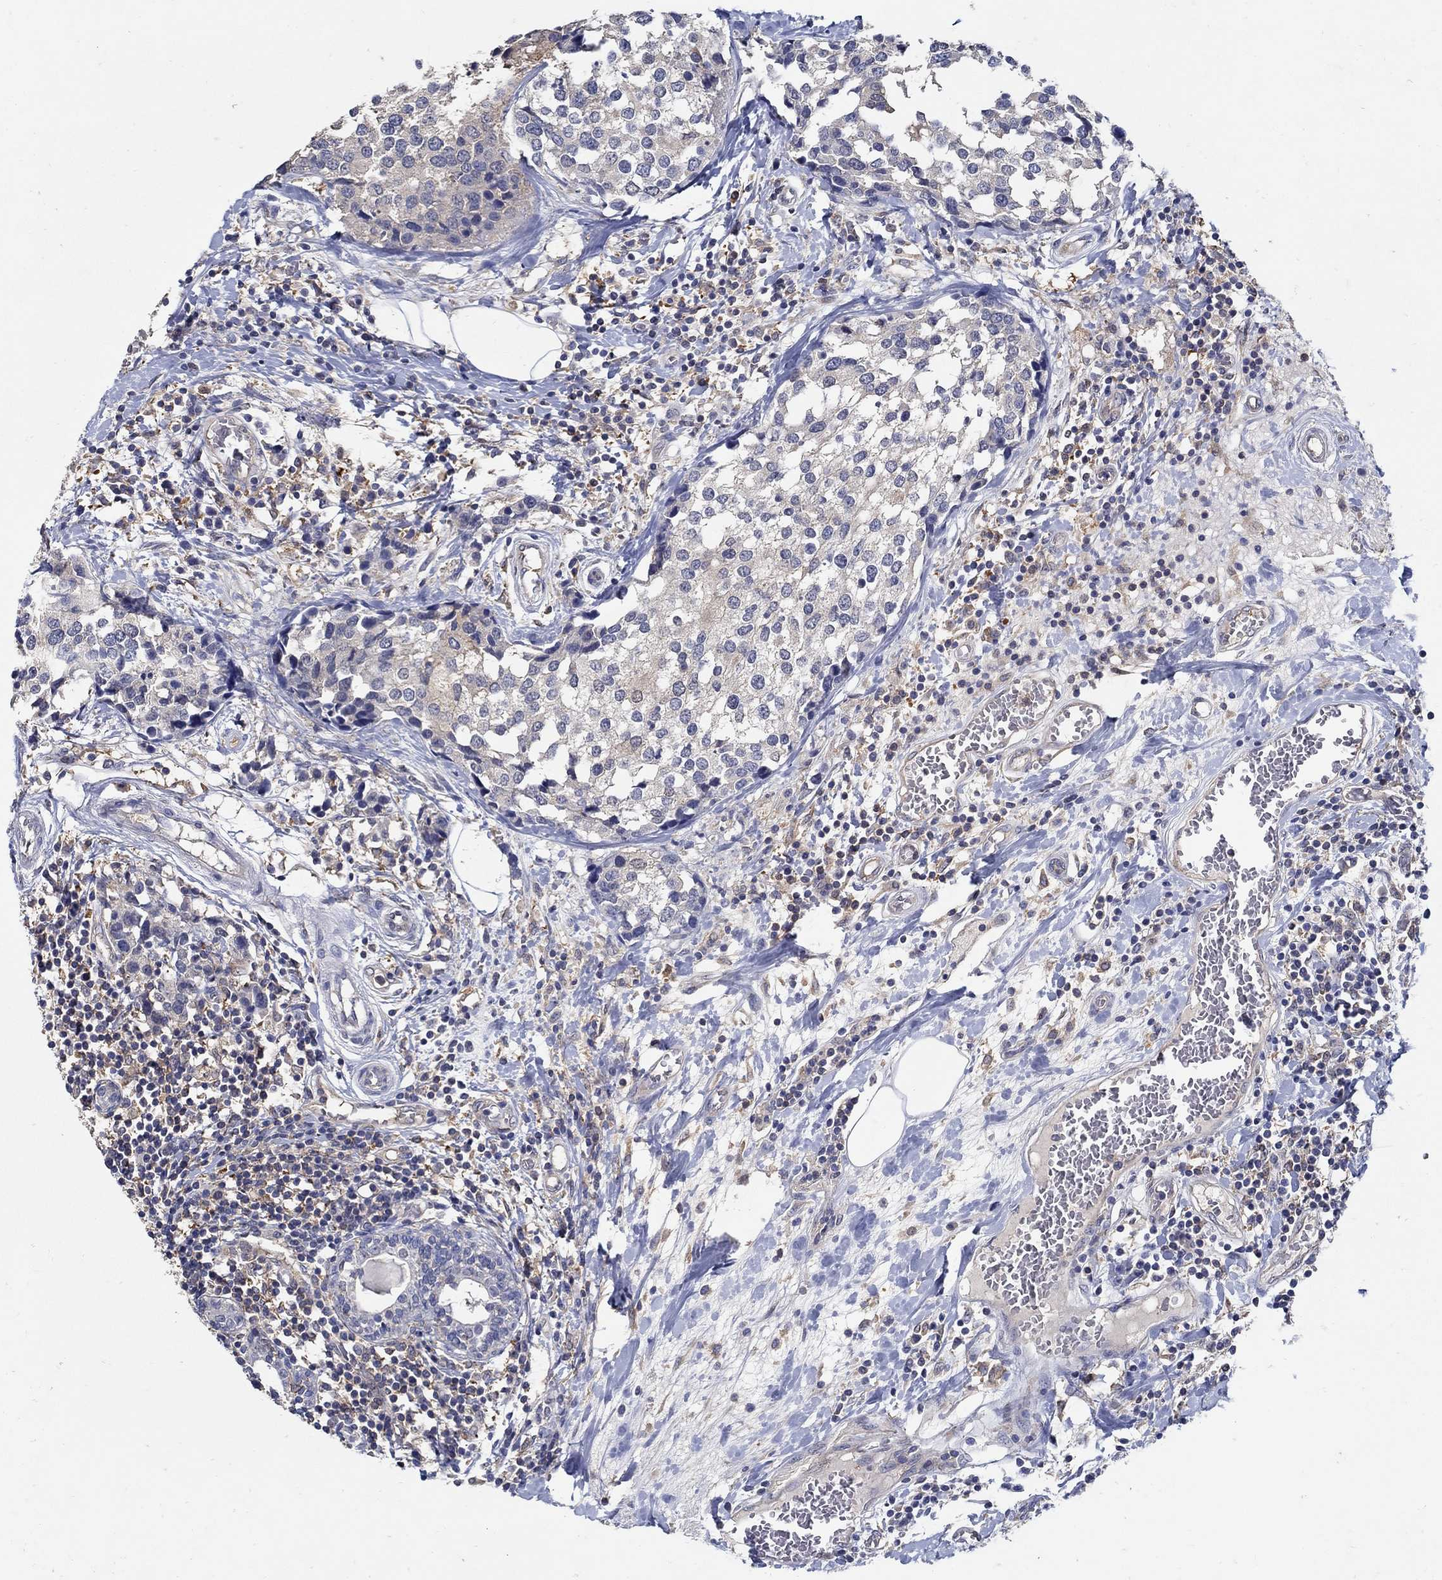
{"staining": {"intensity": "negative", "quantity": "none", "location": "none"}, "tissue": "breast cancer", "cell_type": "Tumor cells", "image_type": "cancer", "snomed": [{"axis": "morphology", "description": "Lobular carcinoma"}, {"axis": "topography", "description": "Breast"}], "caption": "Human lobular carcinoma (breast) stained for a protein using IHC displays no expression in tumor cells.", "gene": "MTHFR", "patient": {"sex": "female", "age": 59}}